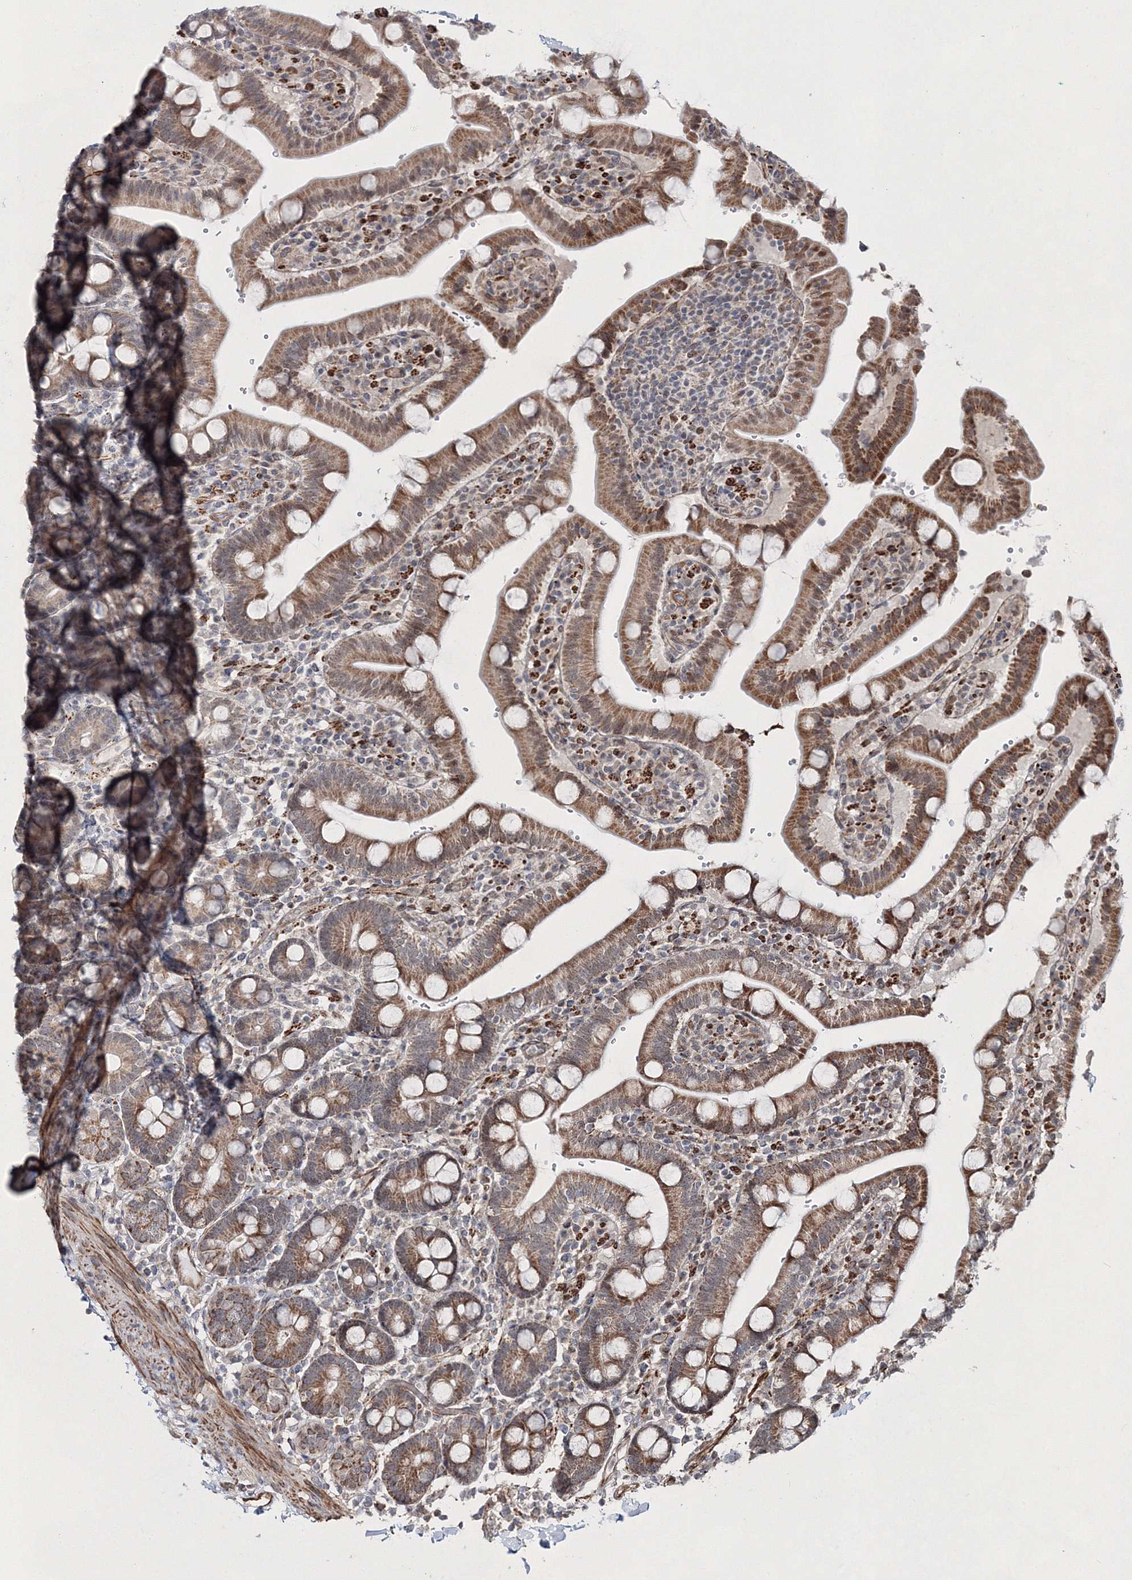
{"staining": {"intensity": "moderate", "quantity": ">75%", "location": "cytoplasmic/membranous"}, "tissue": "duodenum", "cell_type": "Glandular cells", "image_type": "normal", "snomed": [{"axis": "morphology", "description": "Normal tissue, NOS"}, {"axis": "topography", "description": "Small intestine, NOS"}], "caption": "The image demonstrates immunohistochemical staining of benign duodenum. There is moderate cytoplasmic/membranous staining is present in approximately >75% of glandular cells. Nuclei are stained in blue.", "gene": "SNIP1", "patient": {"sex": "female", "age": 71}}